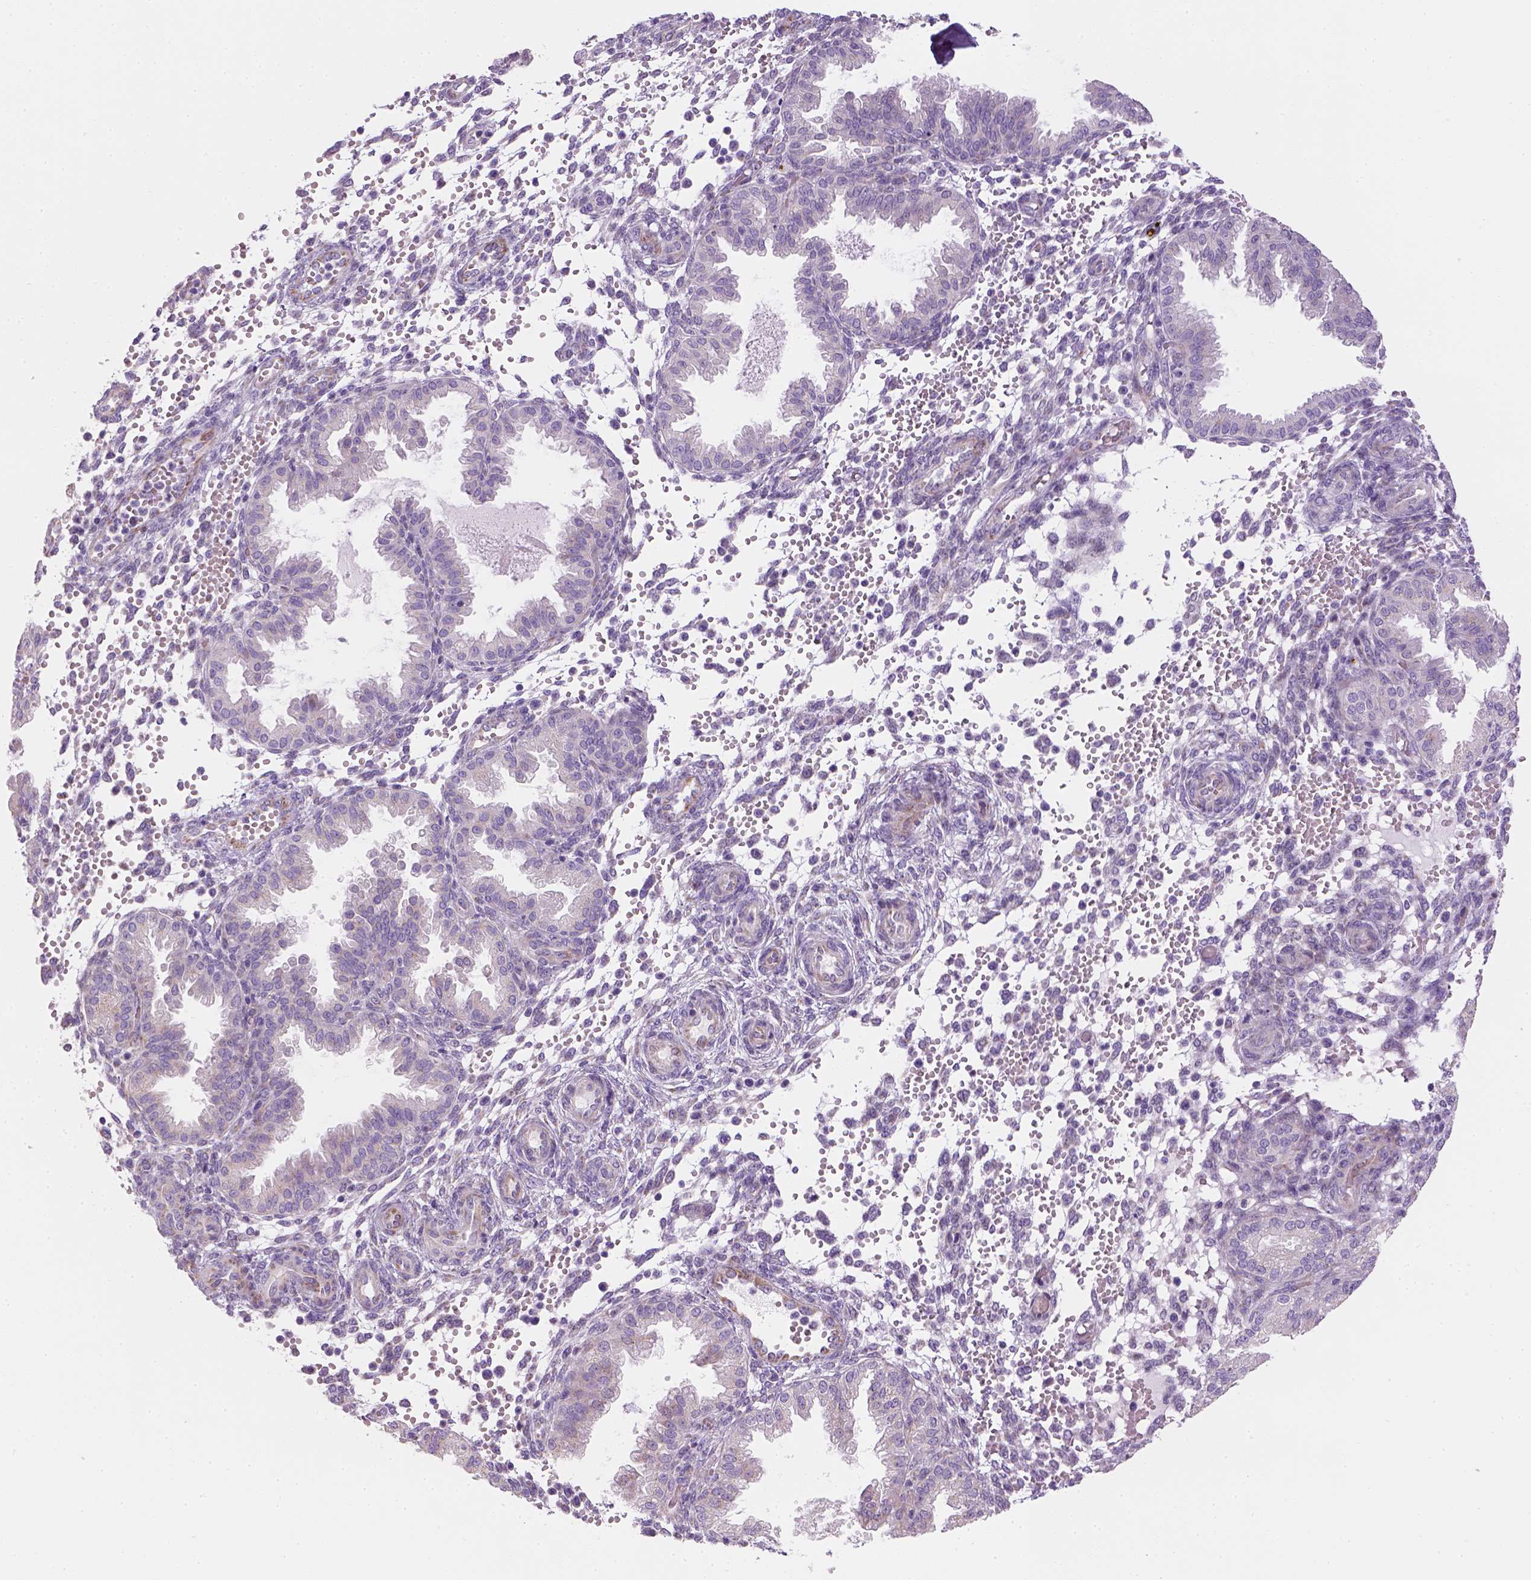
{"staining": {"intensity": "negative", "quantity": "none", "location": "none"}, "tissue": "endometrium", "cell_type": "Cells in endometrial stroma", "image_type": "normal", "snomed": [{"axis": "morphology", "description": "Normal tissue, NOS"}, {"axis": "topography", "description": "Endometrium"}], "caption": "Immunohistochemistry image of normal human endometrium stained for a protein (brown), which displays no staining in cells in endometrial stroma.", "gene": "CES2", "patient": {"sex": "female", "age": 33}}